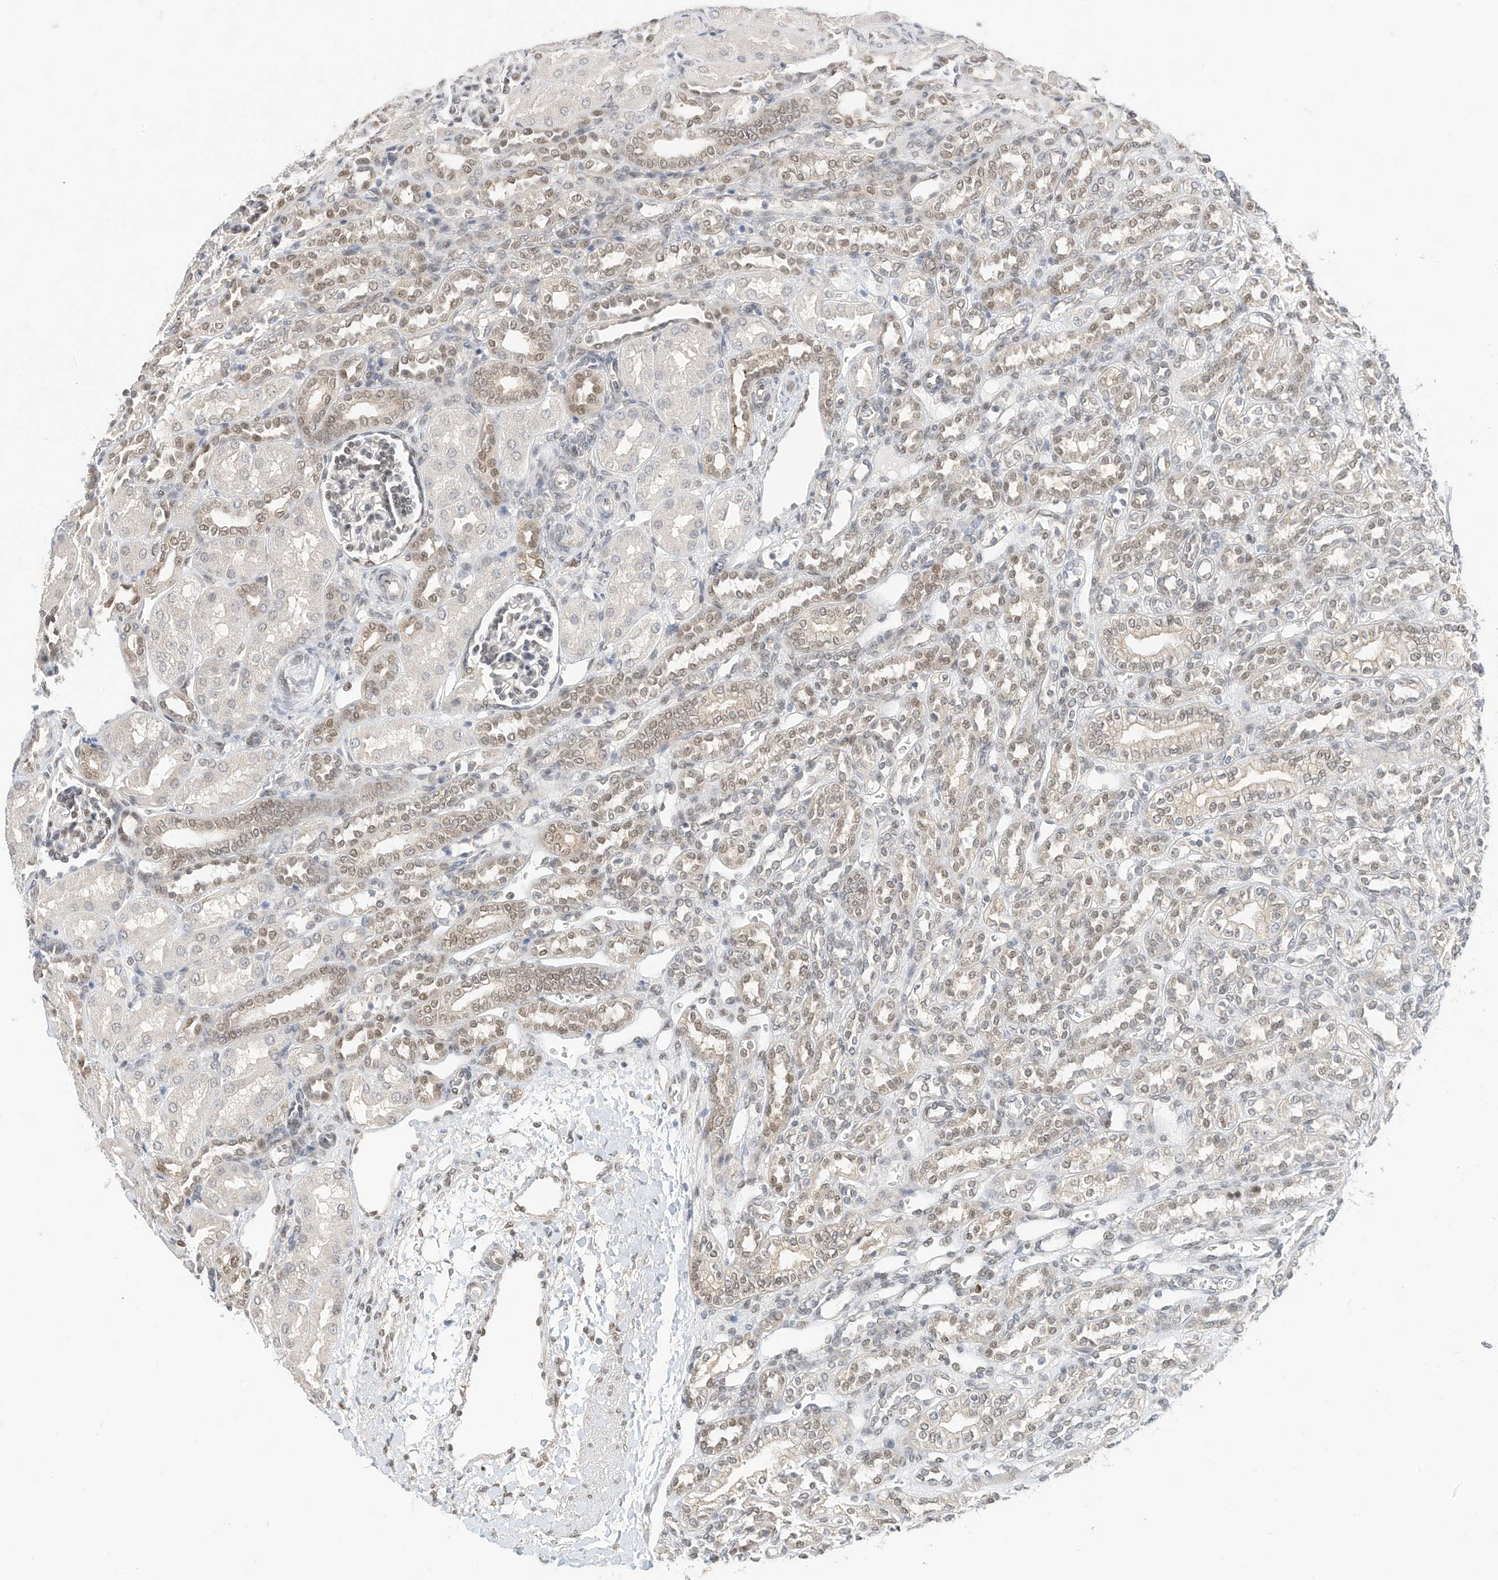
{"staining": {"intensity": "weak", "quantity": "<25%", "location": "nuclear"}, "tissue": "kidney", "cell_type": "Cells in glomeruli", "image_type": "normal", "snomed": [{"axis": "morphology", "description": "Normal tissue, NOS"}, {"axis": "morphology", "description": "Neoplasm, malignant, NOS"}, {"axis": "topography", "description": "Kidney"}], "caption": "DAB immunohistochemical staining of normal kidney demonstrates no significant expression in cells in glomeruli.", "gene": "OGT", "patient": {"sex": "female", "age": 1}}